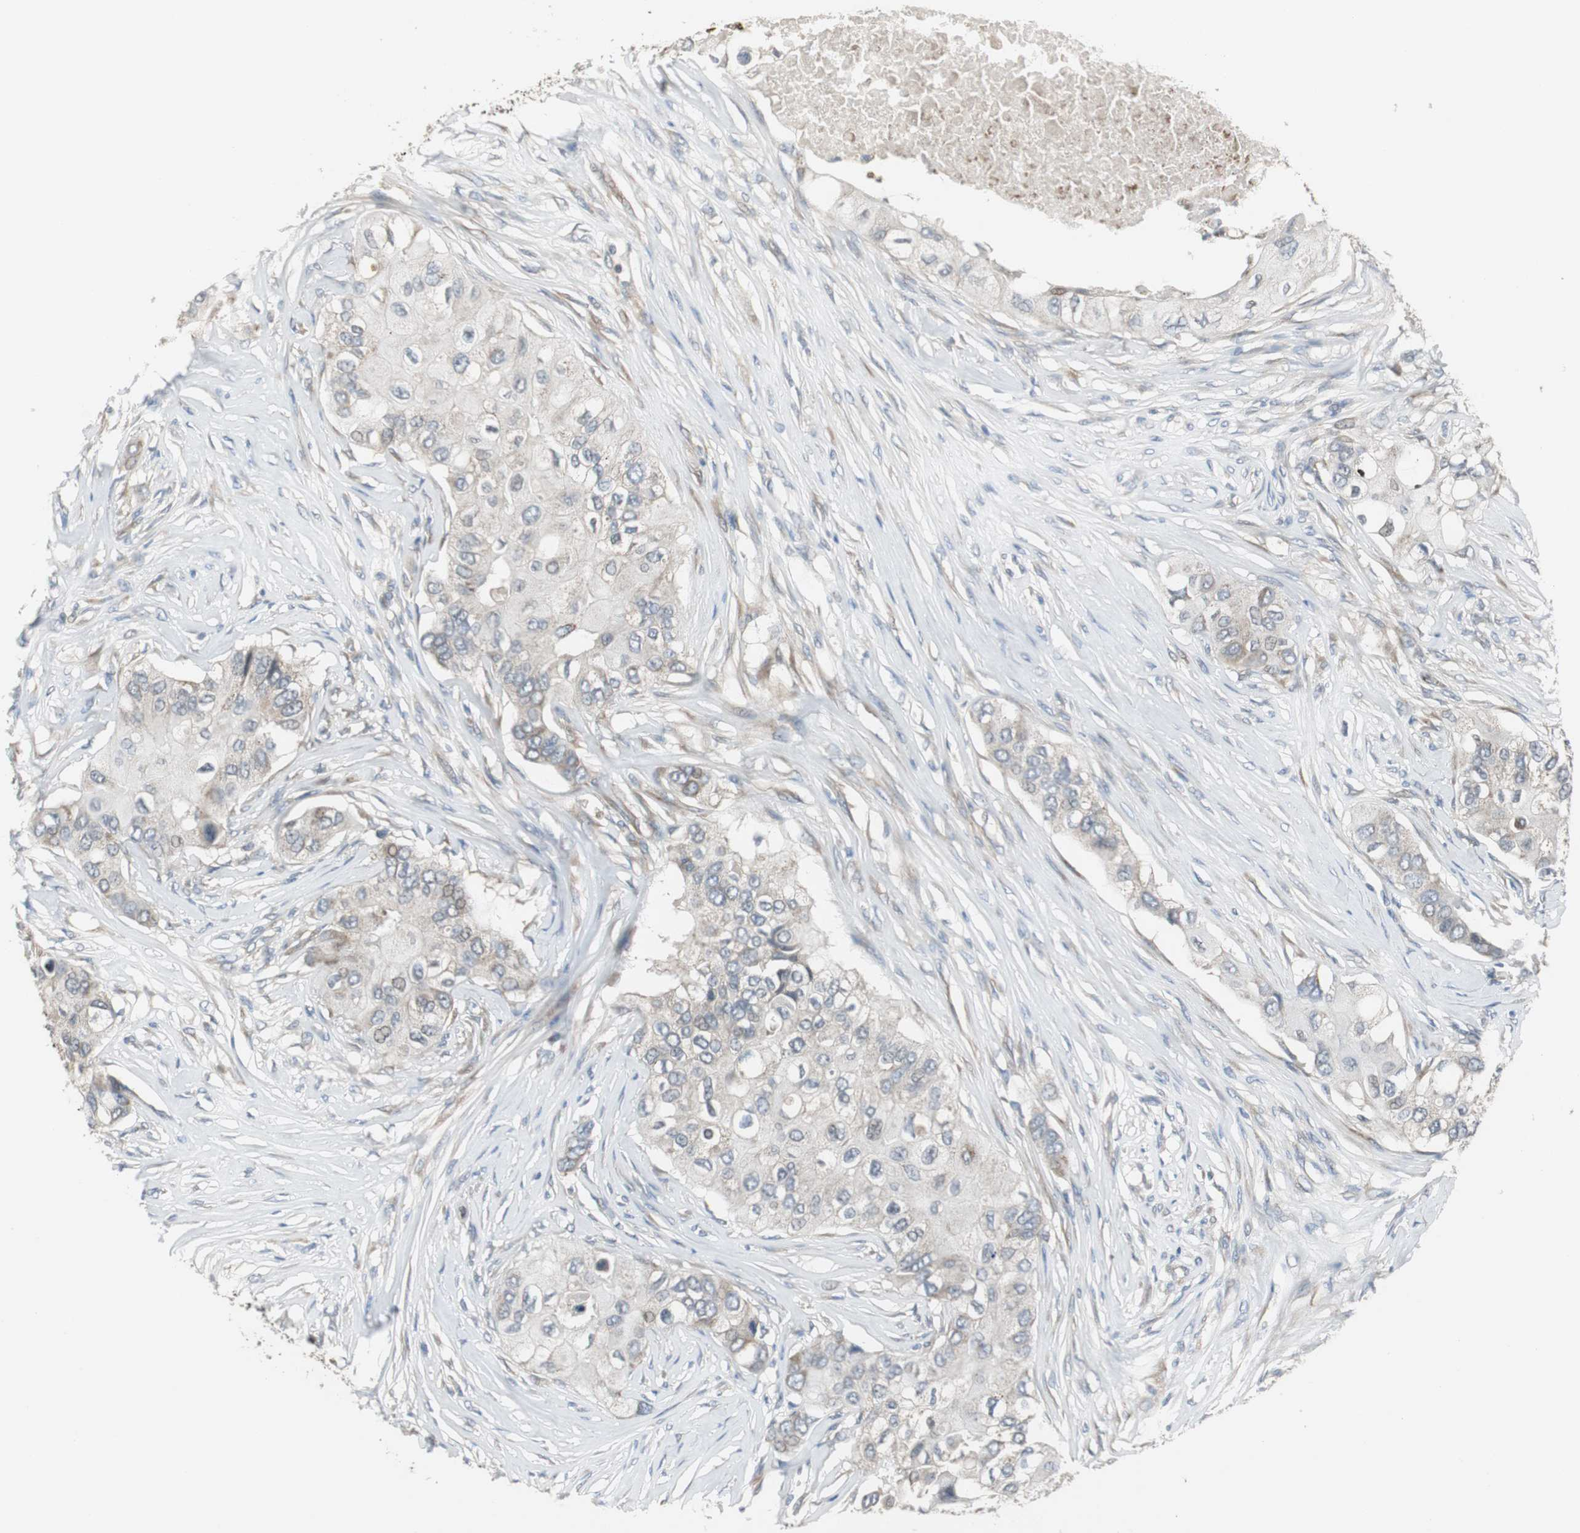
{"staining": {"intensity": "weak", "quantity": ">75%", "location": "cytoplasmic/membranous"}, "tissue": "breast cancer", "cell_type": "Tumor cells", "image_type": "cancer", "snomed": [{"axis": "morphology", "description": "Normal tissue, NOS"}, {"axis": "morphology", "description": "Duct carcinoma"}, {"axis": "topography", "description": "Breast"}], "caption": "This is an image of immunohistochemistry staining of breast cancer (invasive ductal carcinoma), which shows weak expression in the cytoplasmic/membranous of tumor cells.", "gene": "MYT1", "patient": {"sex": "female", "age": 49}}